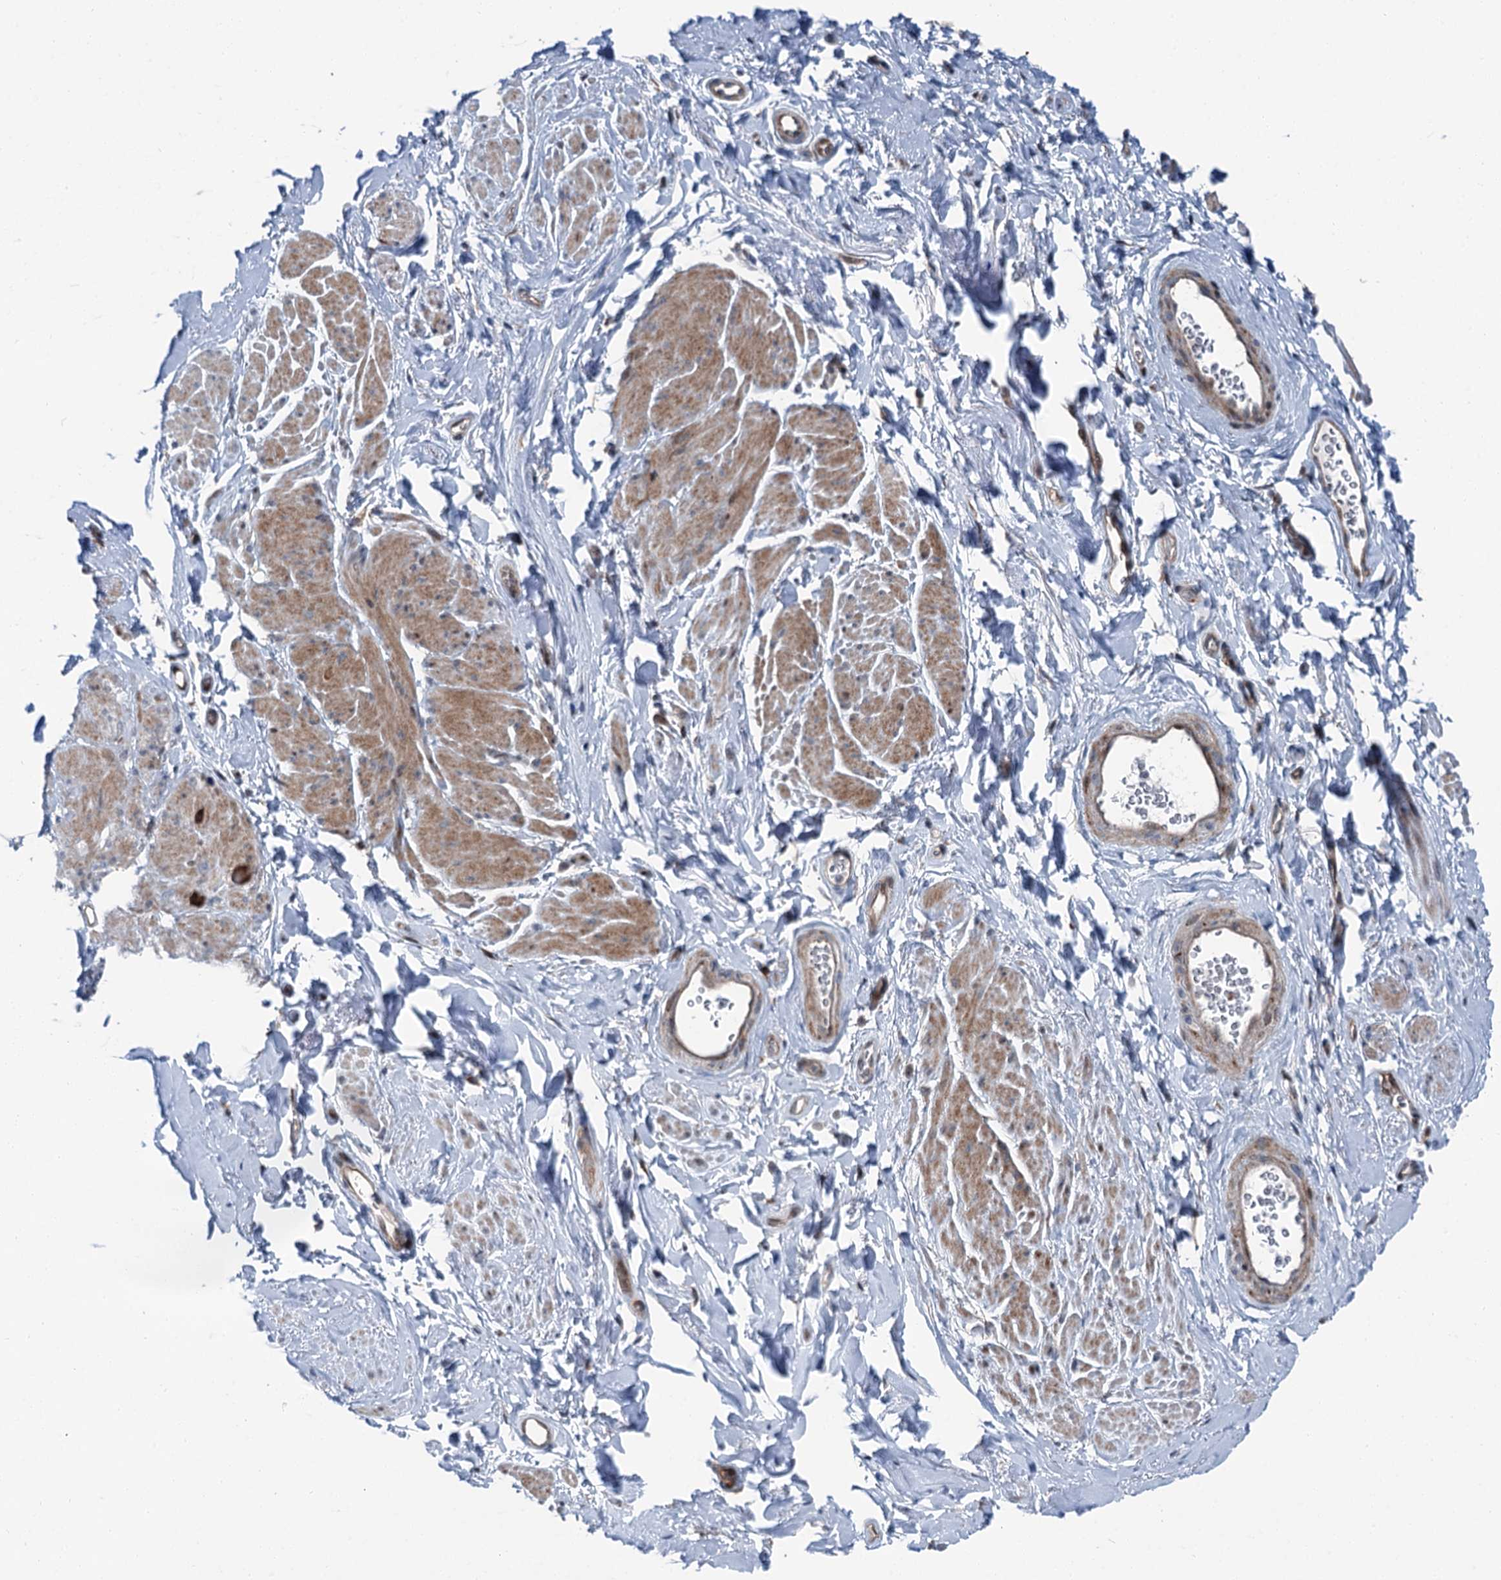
{"staining": {"intensity": "moderate", "quantity": "25%-75%", "location": "cytoplasmic/membranous"}, "tissue": "smooth muscle", "cell_type": "Smooth muscle cells", "image_type": "normal", "snomed": [{"axis": "morphology", "description": "Normal tissue, NOS"}, {"axis": "topography", "description": "Smooth muscle"}, {"axis": "topography", "description": "Peripheral nerve tissue"}], "caption": "DAB (3,3'-diaminobenzidine) immunohistochemical staining of unremarkable human smooth muscle shows moderate cytoplasmic/membranous protein positivity in approximately 25%-75% of smooth muscle cells.", "gene": "POLR1D", "patient": {"sex": "male", "age": 69}}